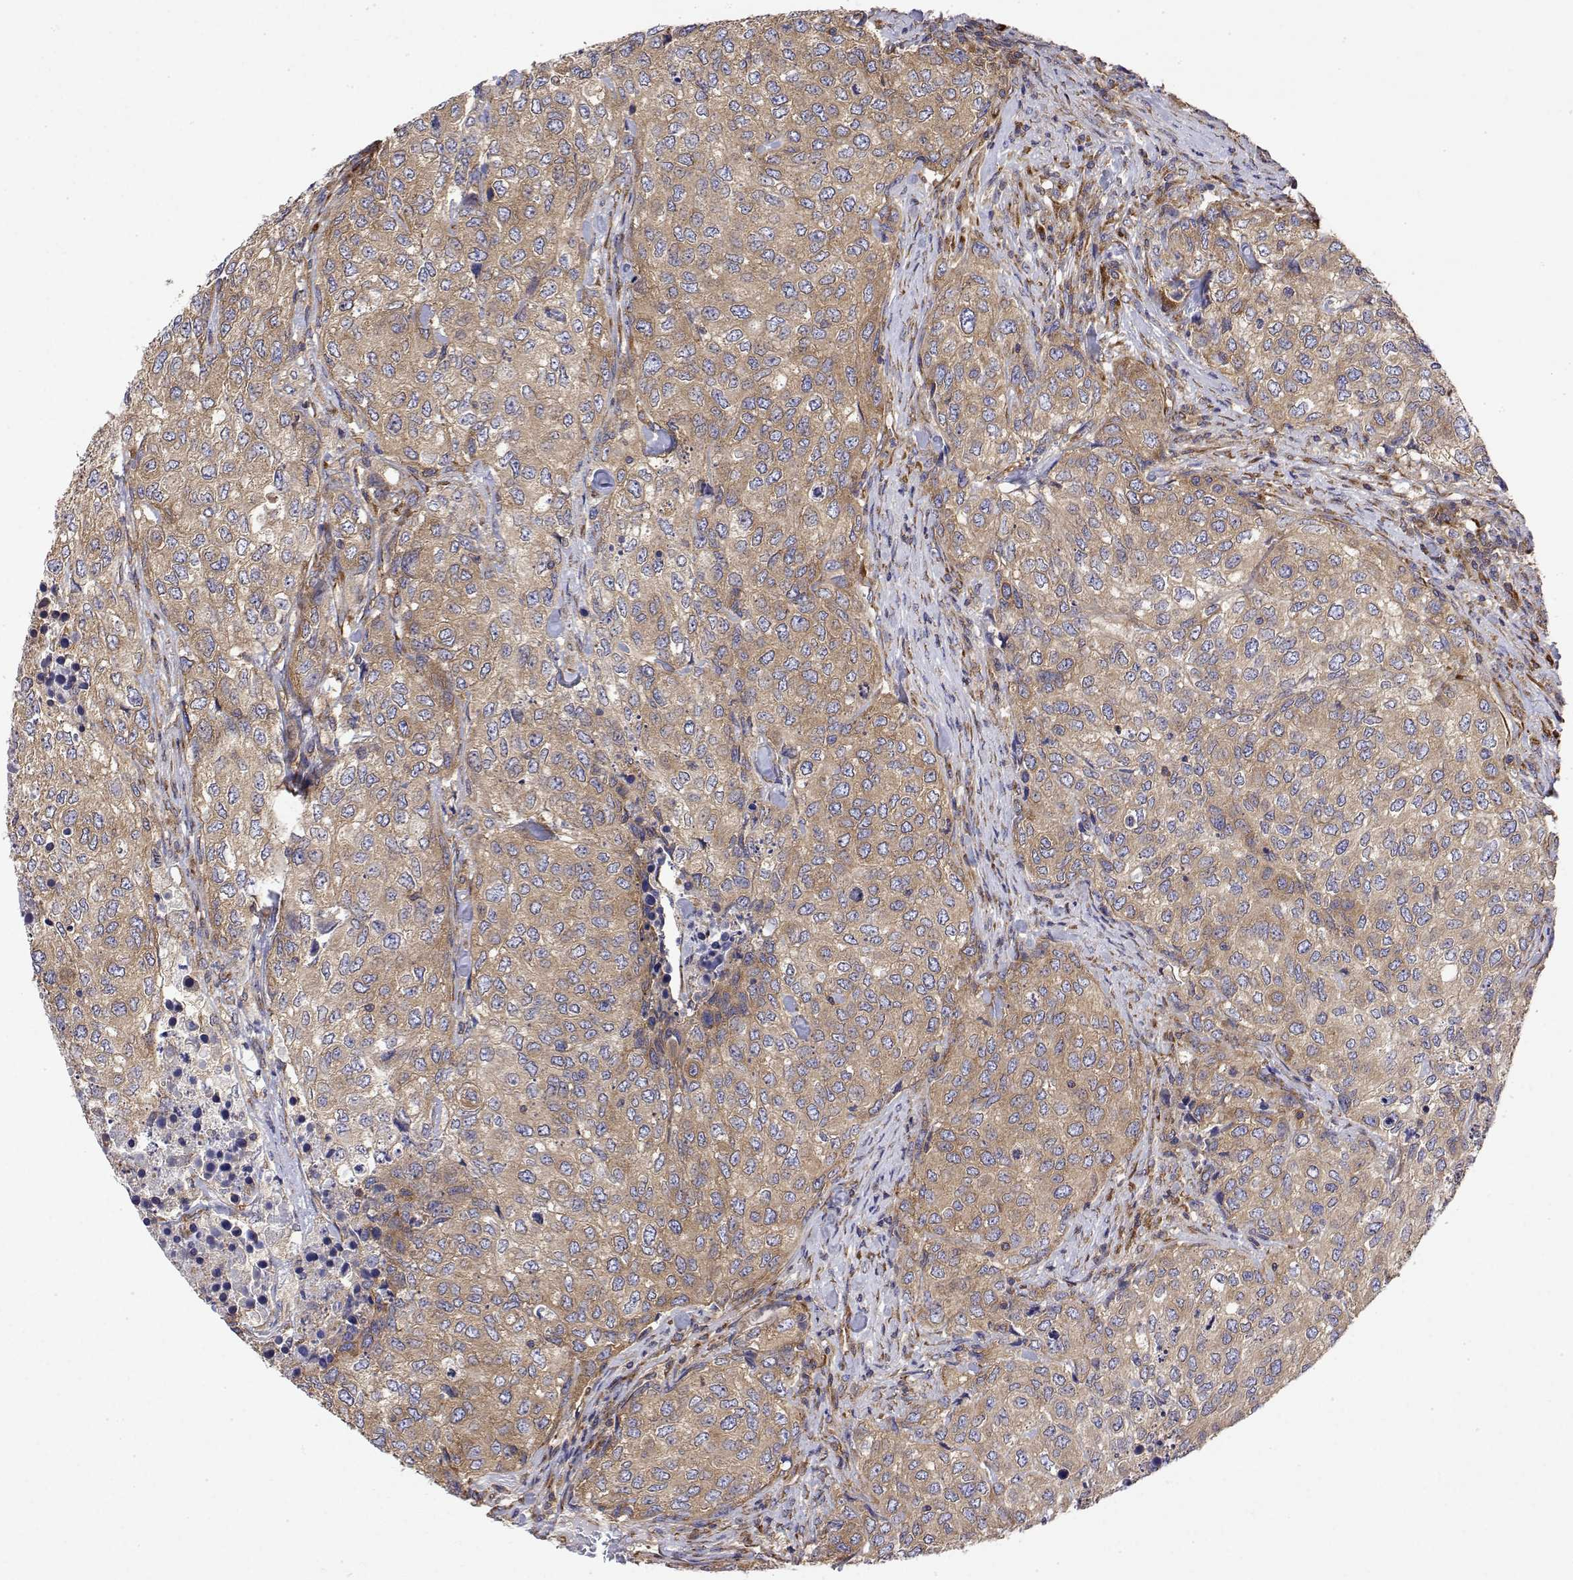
{"staining": {"intensity": "weak", "quantity": ">75%", "location": "cytoplasmic/membranous"}, "tissue": "urothelial cancer", "cell_type": "Tumor cells", "image_type": "cancer", "snomed": [{"axis": "morphology", "description": "Urothelial carcinoma, High grade"}, {"axis": "topography", "description": "Urinary bladder"}], "caption": "There is low levels of weak cytoplasmic/membranous positivity in tumor cells of urothelial cancer, as demonstrated by immunohistochemical staining (brown color).", "gene": "EEF1G", "patient": {"sex": "female", "age": 78}}